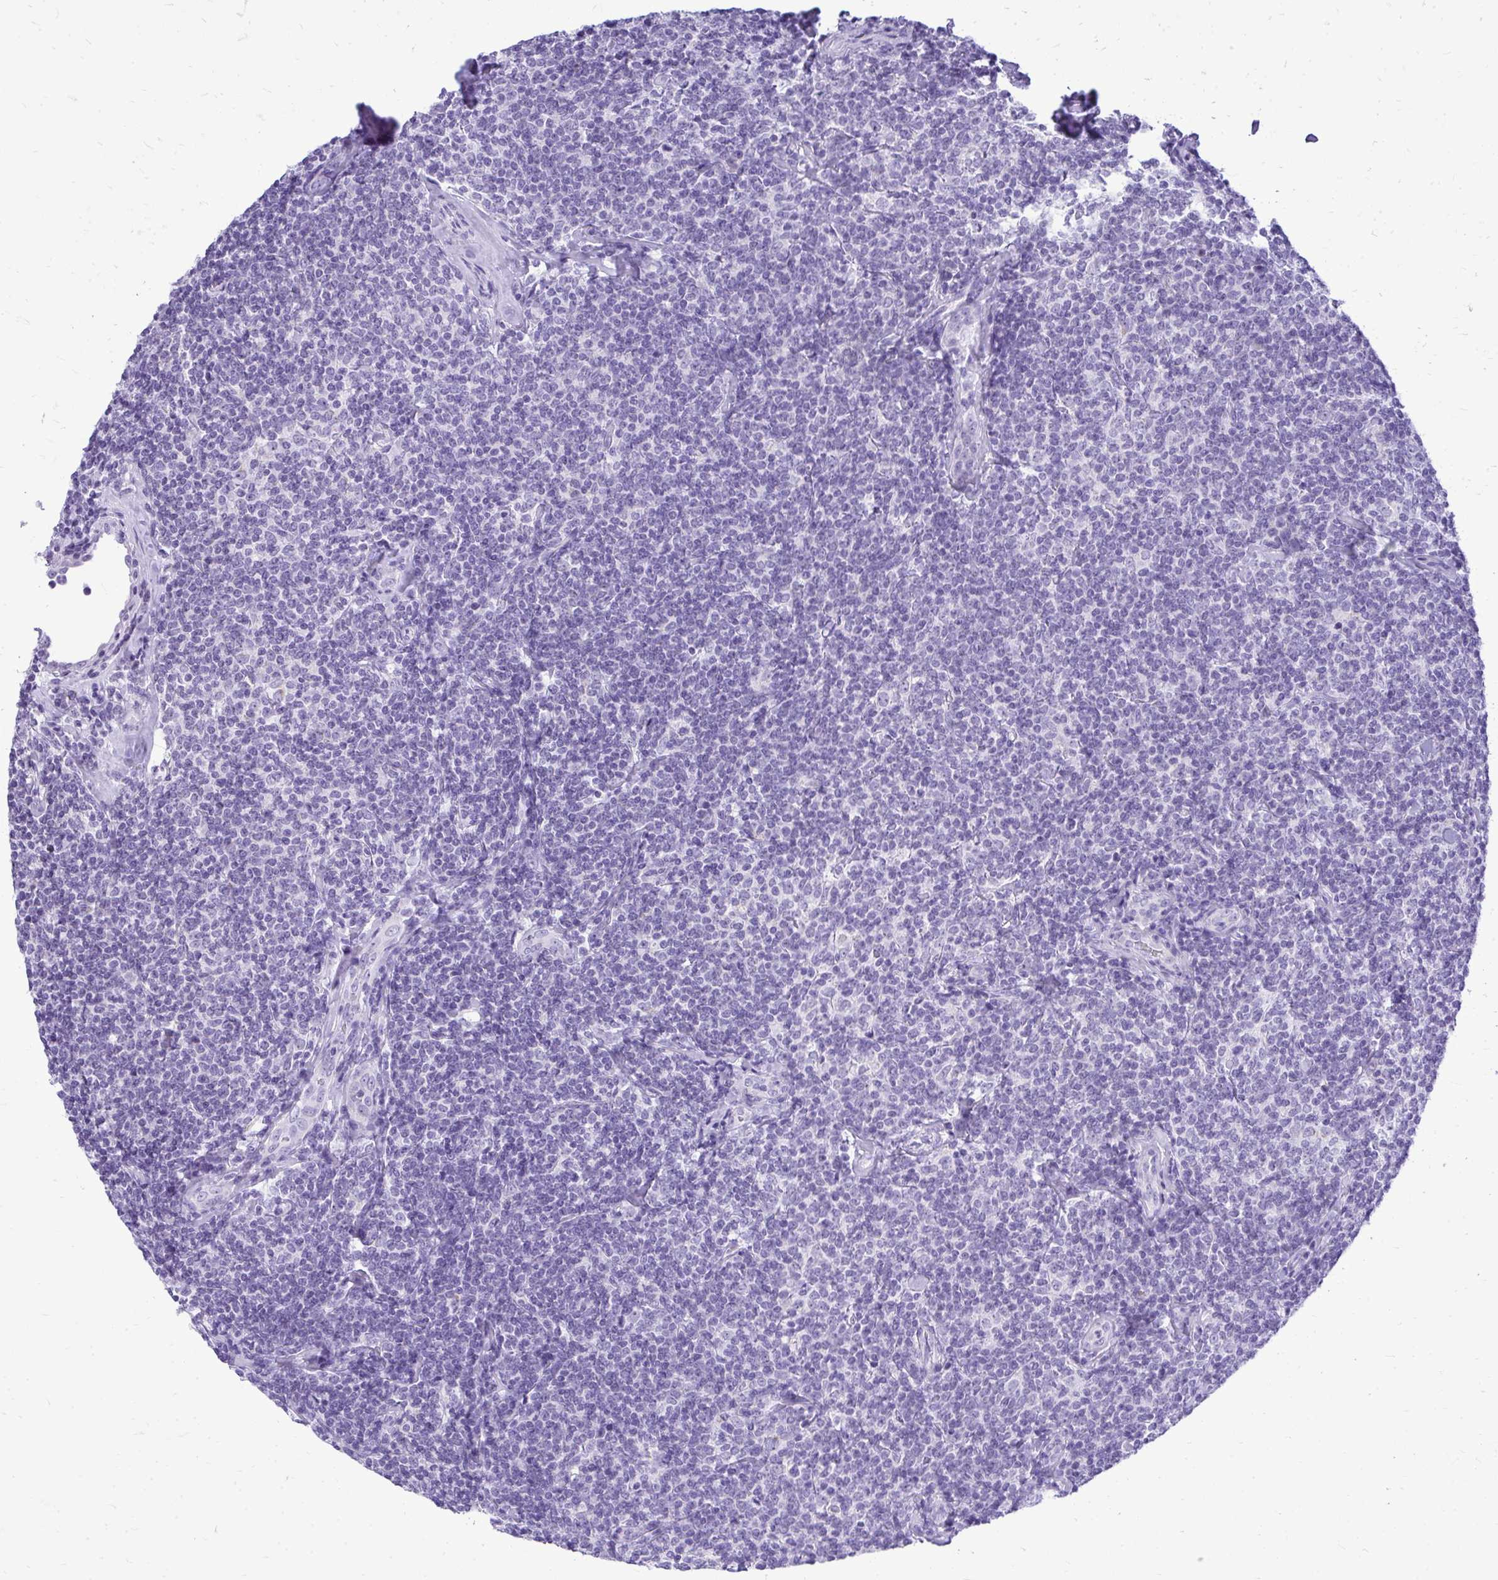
{"staining": {"intensity": "negative", "quantity": "none", "location": "none"}, "tissue": "lymphoma", "cell_type": "Tumor cells", "image_type": "cancer", "snomed": [{"axis": "morphology", "description": "Malignant lymphoma, non-Hodgkin's type, Low grade"}, {"axis": "topography", "description": "Lymph node"}], "caption": "Tumor cells show no significant positivity in lymphoma.", "gene": "RALYL", "patient": {"sex": "female", "age": 56}}